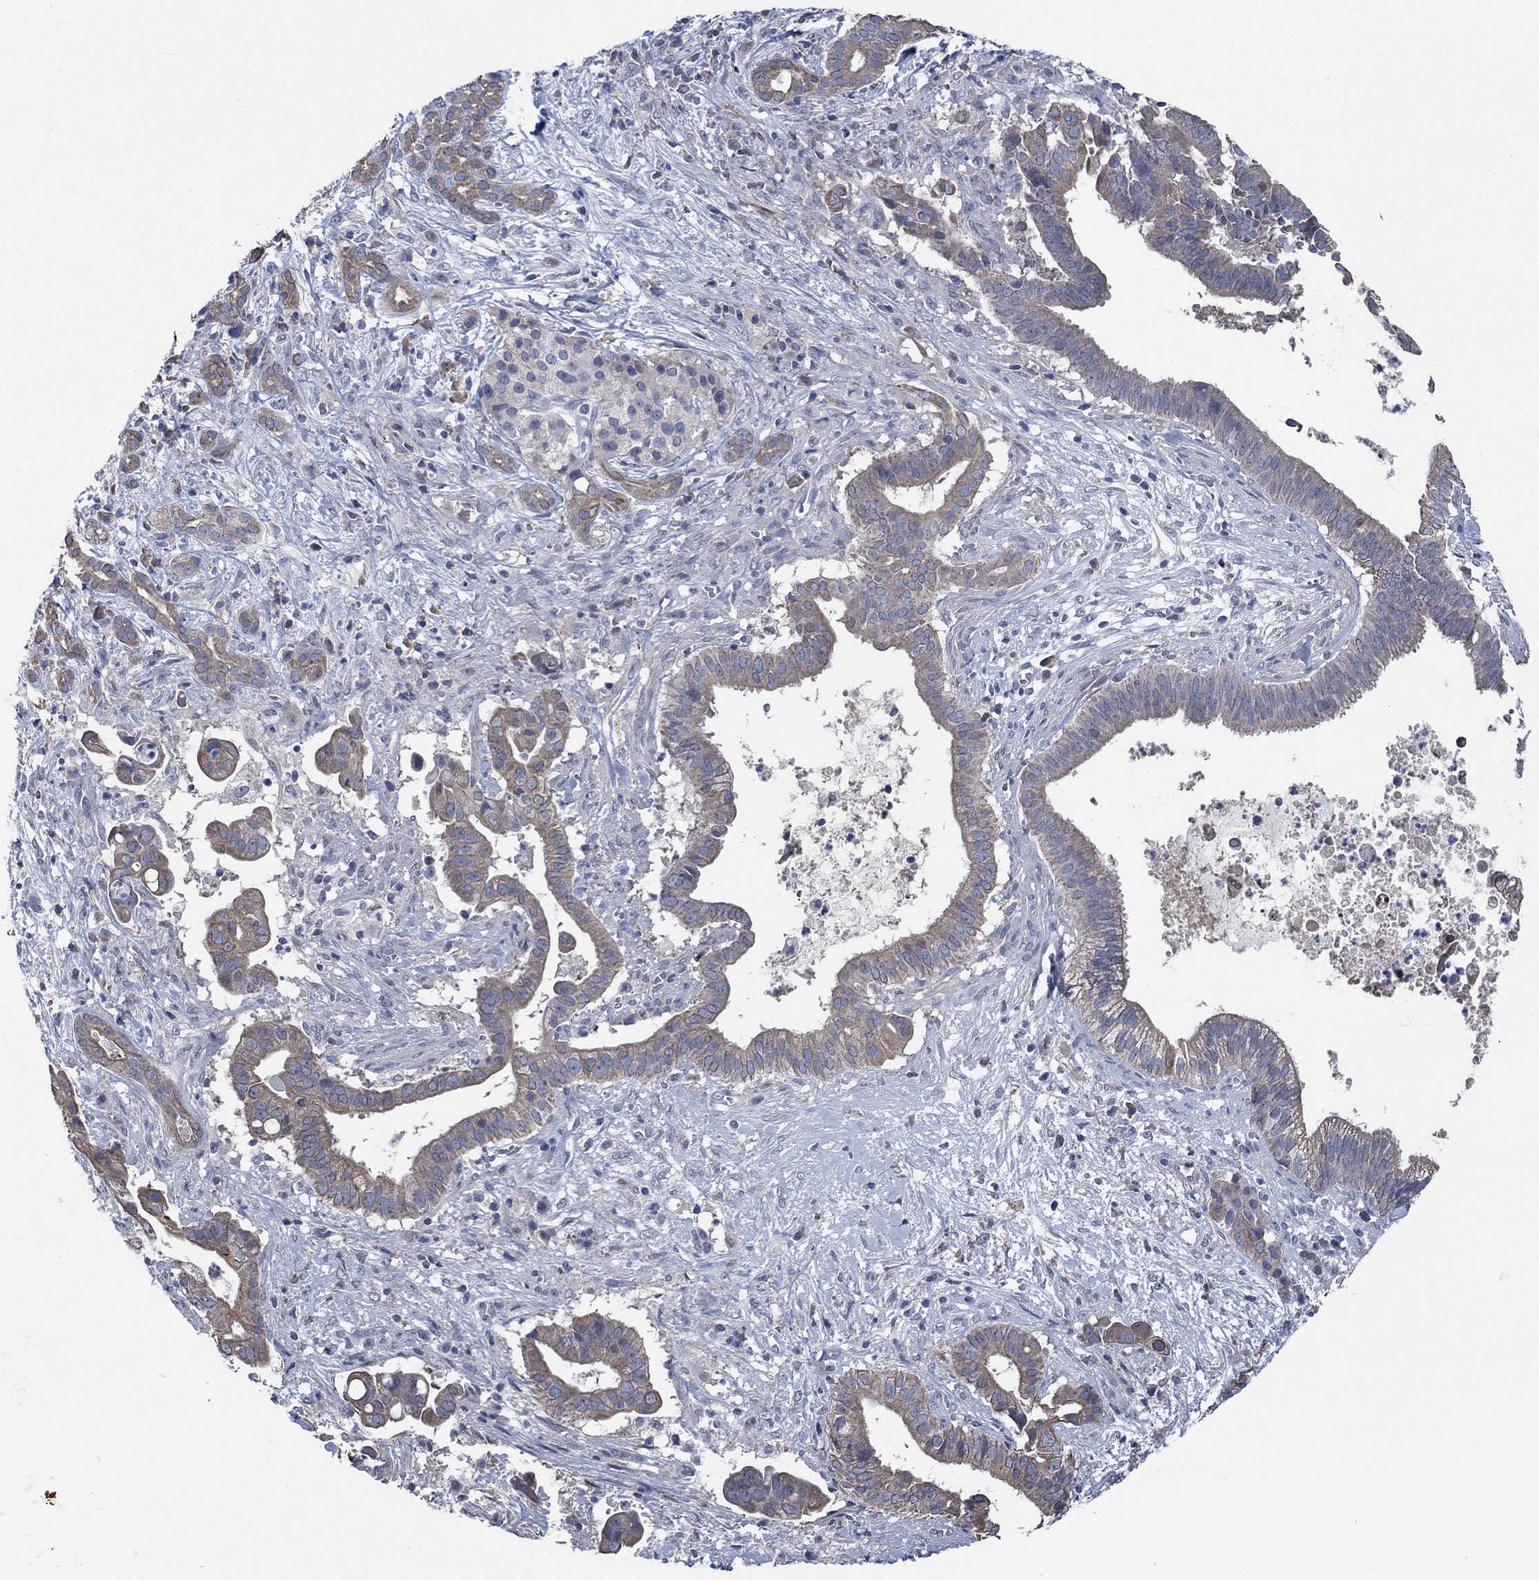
{"staining": {"intensity": "moderate", "quantity": ">75%", "location": "cytoplasmic/membranous"}, "tissue": "pancreatic cancer", "cell_type": "Tumor cells", "image_type": "cancer", "snomed": [{"axis": "morphology", "description": "Adenocarcinoma, NOS"}, {"axis": "topography", "description": "Pancreas"}], "caption": "Immunohistochemistry of human pancreatic adenocarcinoma reveals medium levels of moderate cytoplasmic/membranous positivity in about >75% of tumor cells.", "gene": "OBSCN", "patient": {"sex": "male", "age": 61}}